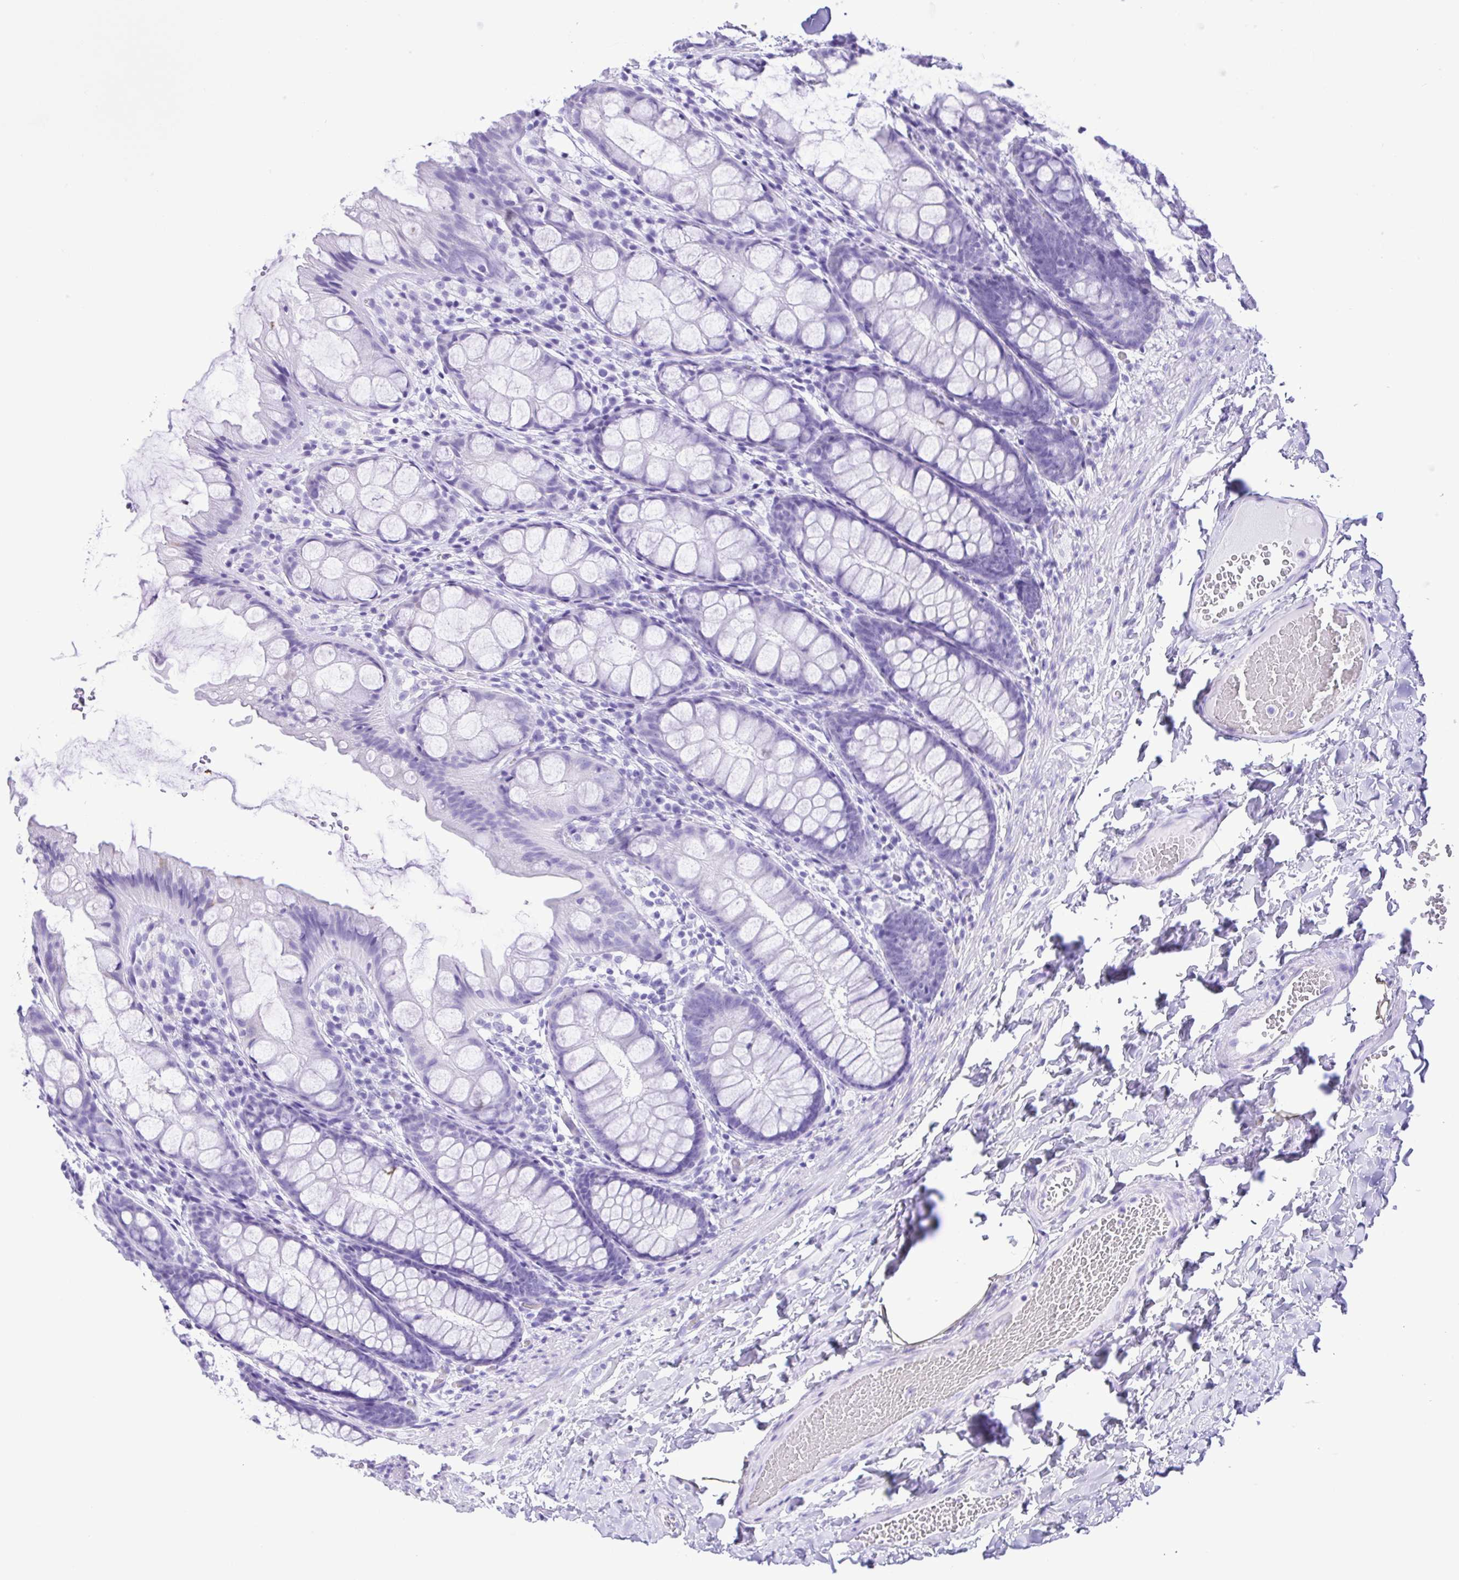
{"staining": {"intensity": "negative", "quantity": "none", "location": "none"}, "tissue": "colon", "cell_type": "Endothelial cells", "image_type": "normal", "snomed": [{"axis": "morphology", "description": "Normal tissue, NOS"}, {"axis": "topography", "description": "Colon"}], "caption": "Photomicrograph shows no significant protein expression in endothelial cells of unremarkable colon. (Brightfield microscopy of DAB (3,3'-diaminobenzidine) IHC at high magnification).", "gene": "ERP27", "patient": {"sex": "male", "age": 47}}